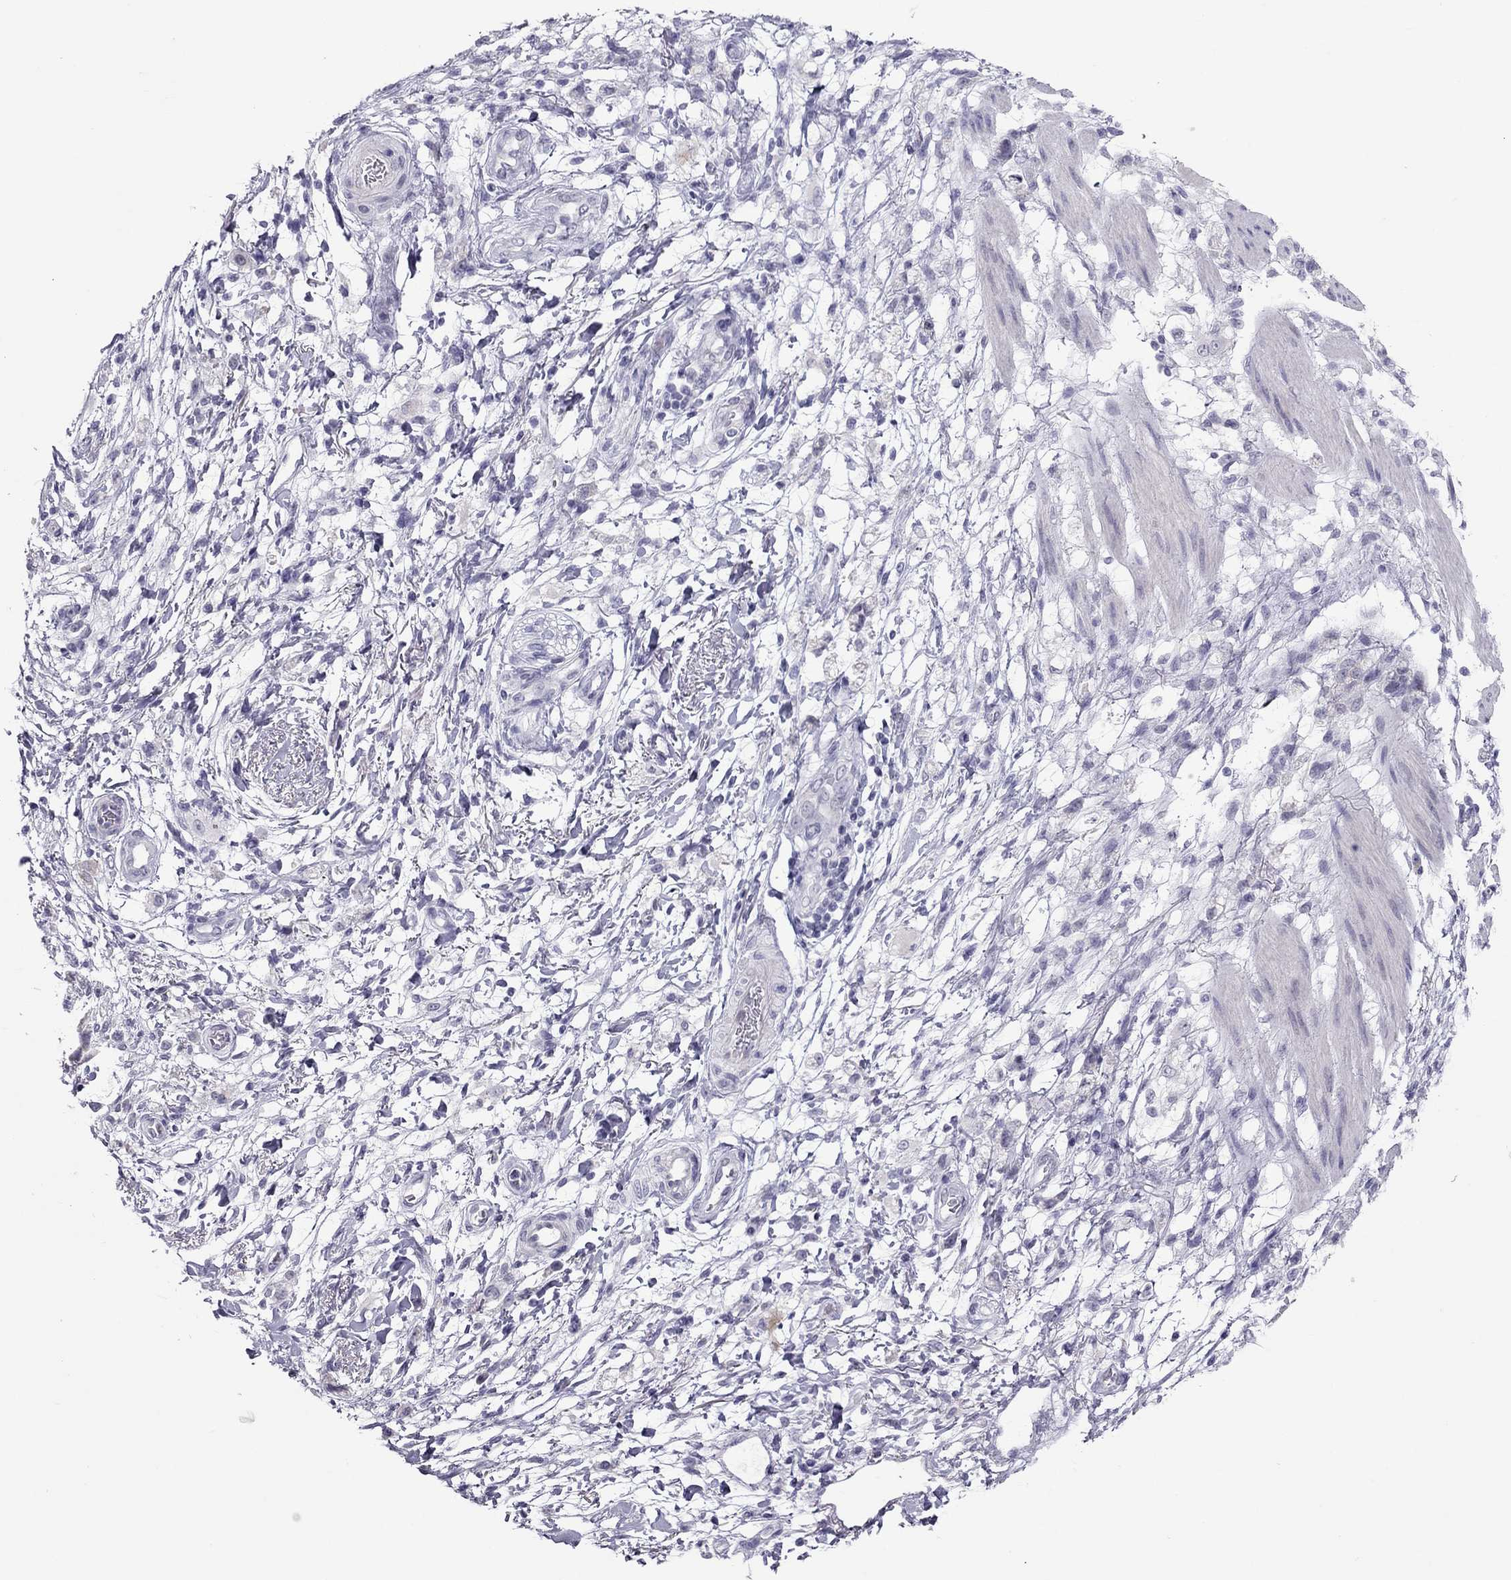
{"staining": {"intensity": "negative", "quantity": "none", "location": "none"}, "tissue": "stomach cancer", "cell_type": "Tumor cells", "image_type": "cancer", "snomed": [{"axis": "morphology", "description": "Adenocarcinoma, NOS"}, {"axis": "topography", "description": "Stomach"}], "caption": "Protein analysis of stomach adenocarcinoma demonstrates no significant expression in tumor cells.", "gene": "TEX14", "patient": {"sex": "female", "age": 60}}